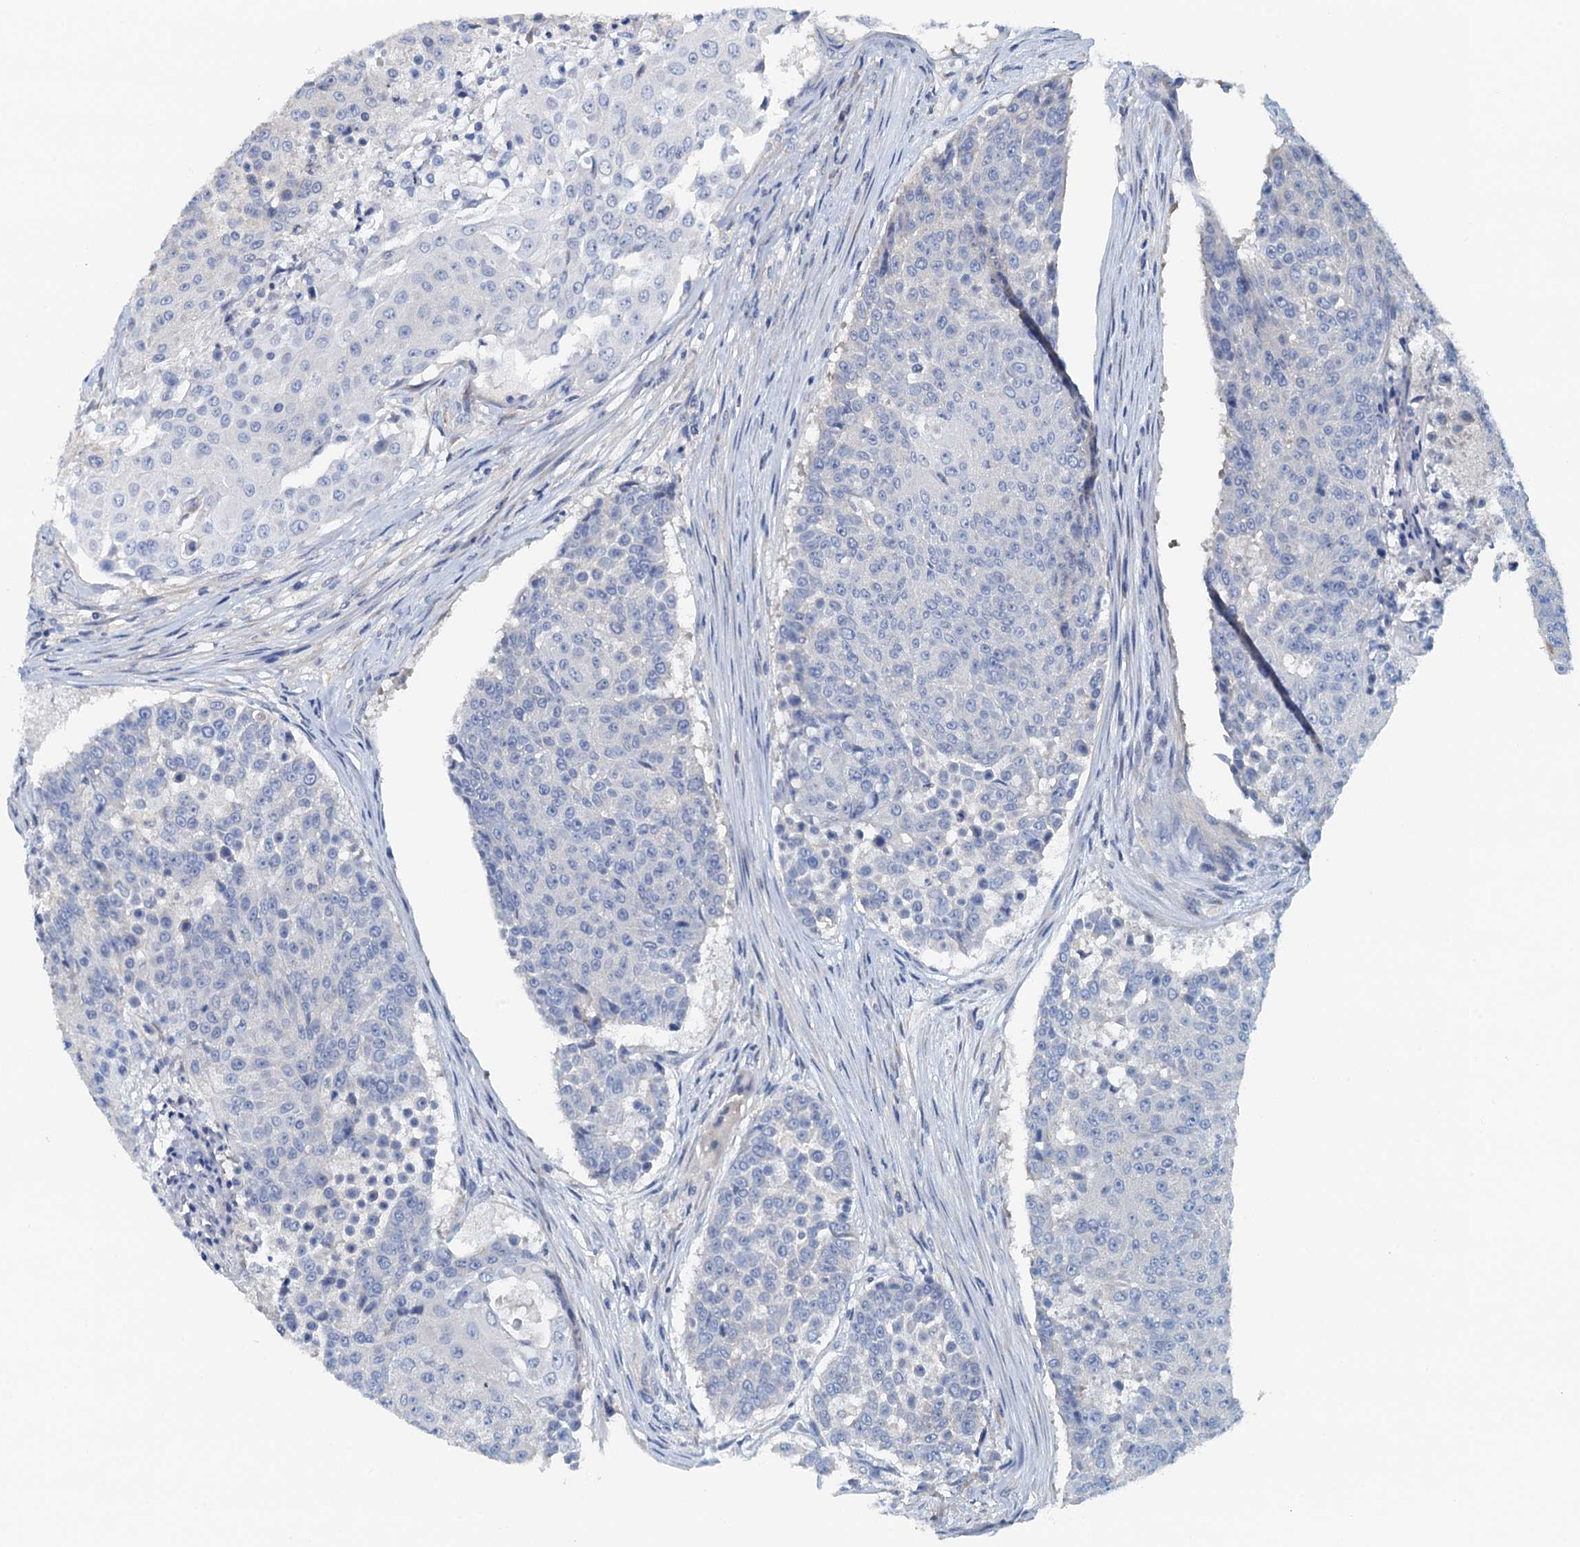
{"staining": {"intensity": "negative", "quantity": "none", "location": "none"}, "tissue": "urothelial cancer", "cell_type": "Tumor cells", "image_type": "cancer", "snomed": [{"axis": "morphology", "description": "Urothelial carcinoma, High grade"}, {"axis": "topography", "description": "Urinary bladder"}], "caption": "Immunohistochemistry of human urothelial carcinoma (high-grade) reveals no expression in tumor cells.", "gene": "DTD1", "patient": {"sex": "female", "age": 63}}